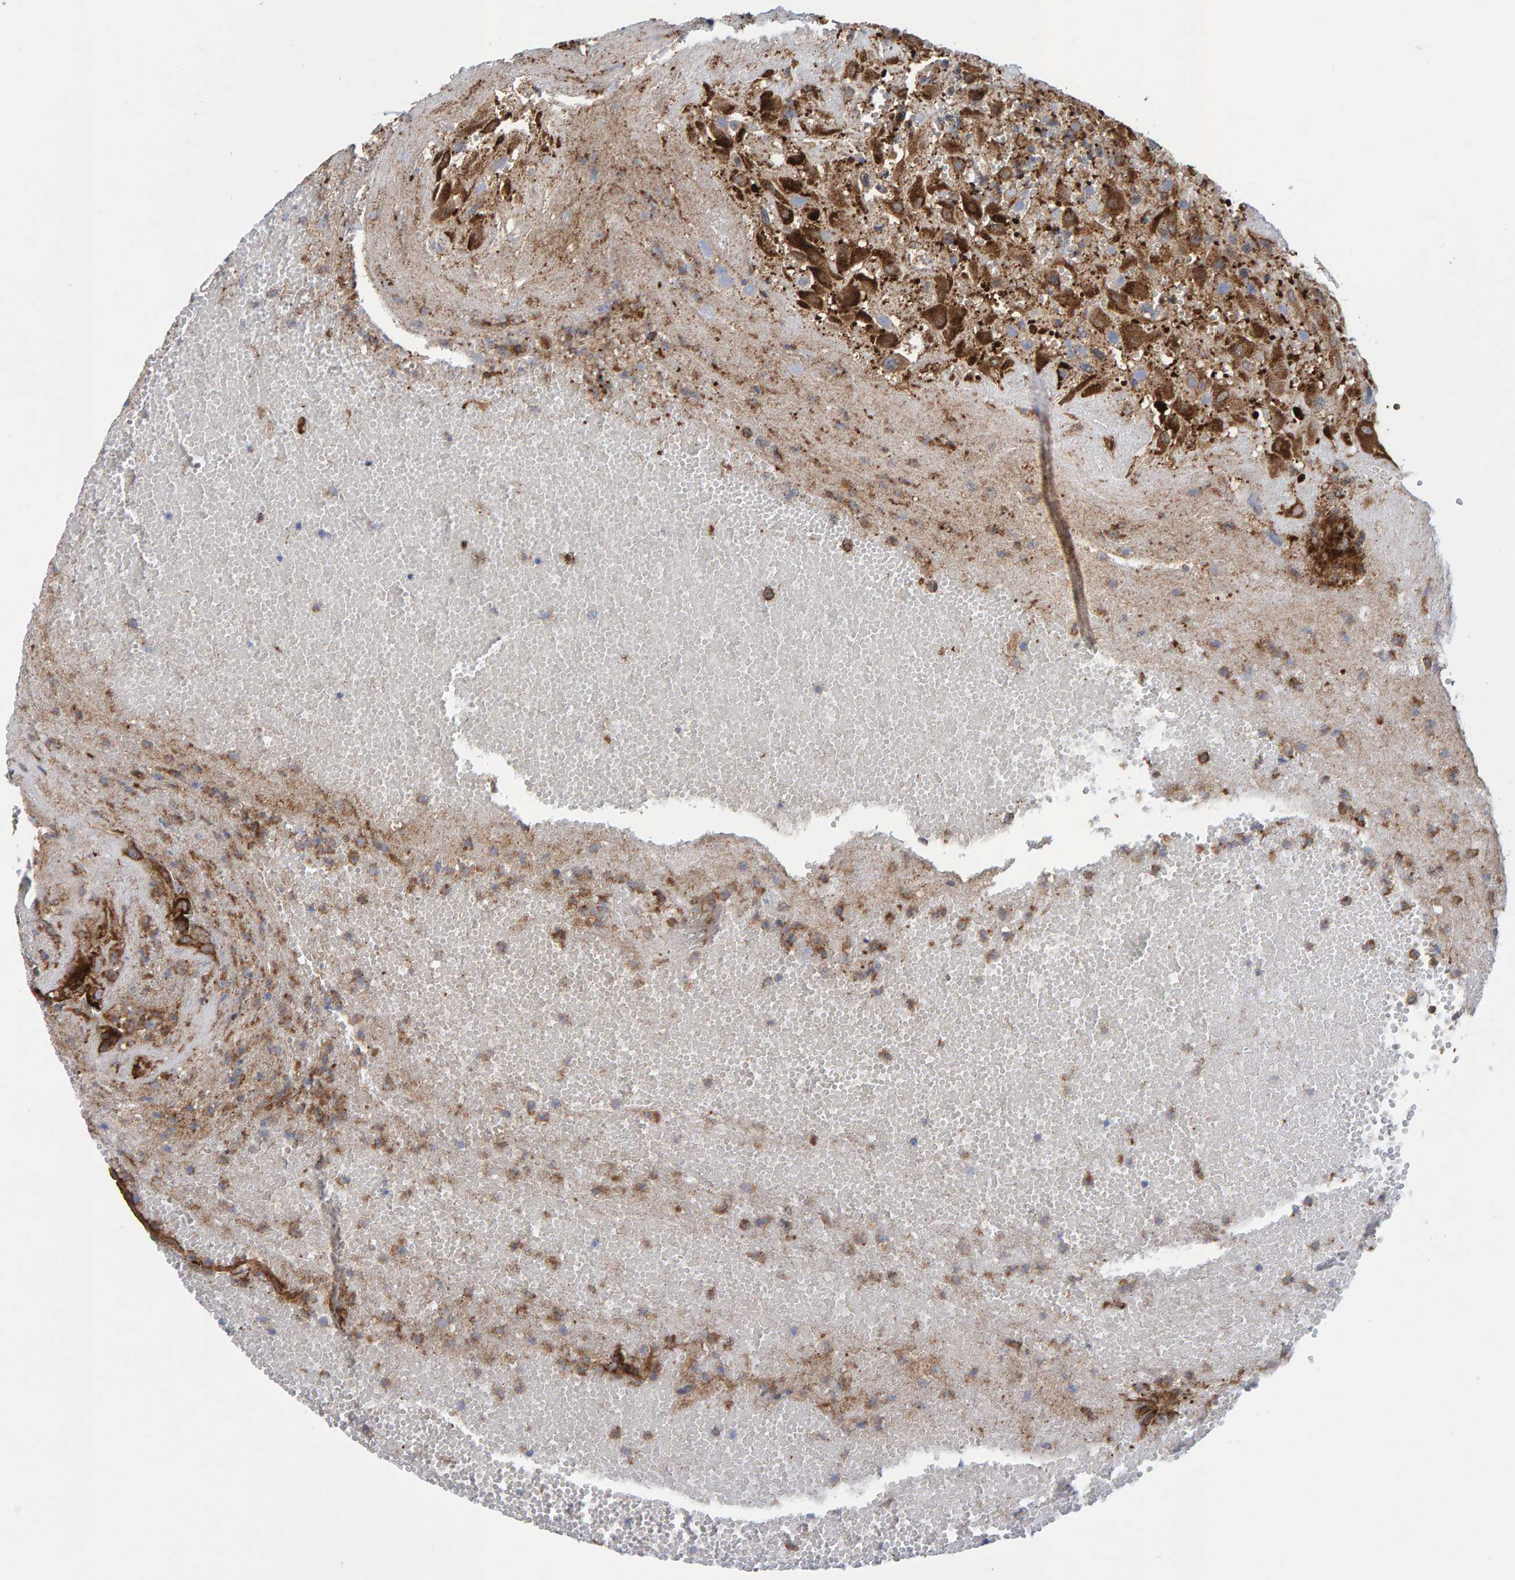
{"staining": {"intensity": "moderate", "quantity": ">75%", "location": "cytoplasmic/membranous"}, "tissue": "placenta", "cell_type": "Decidual cells", "image_type": "normal", "snomed": [{"axis": "morphology", "description": "Normal tissue, NOS"}, {"axis": "topography", "description": "Placenta"}], "caption": "Decidual cells demonstrate medium levels of moderate cytoplasmic/membranous expression in approximately >75% of cells in unremarkable human placenta.", "gene": "MVP", "patient": {"sex": "female", "age": 18}}